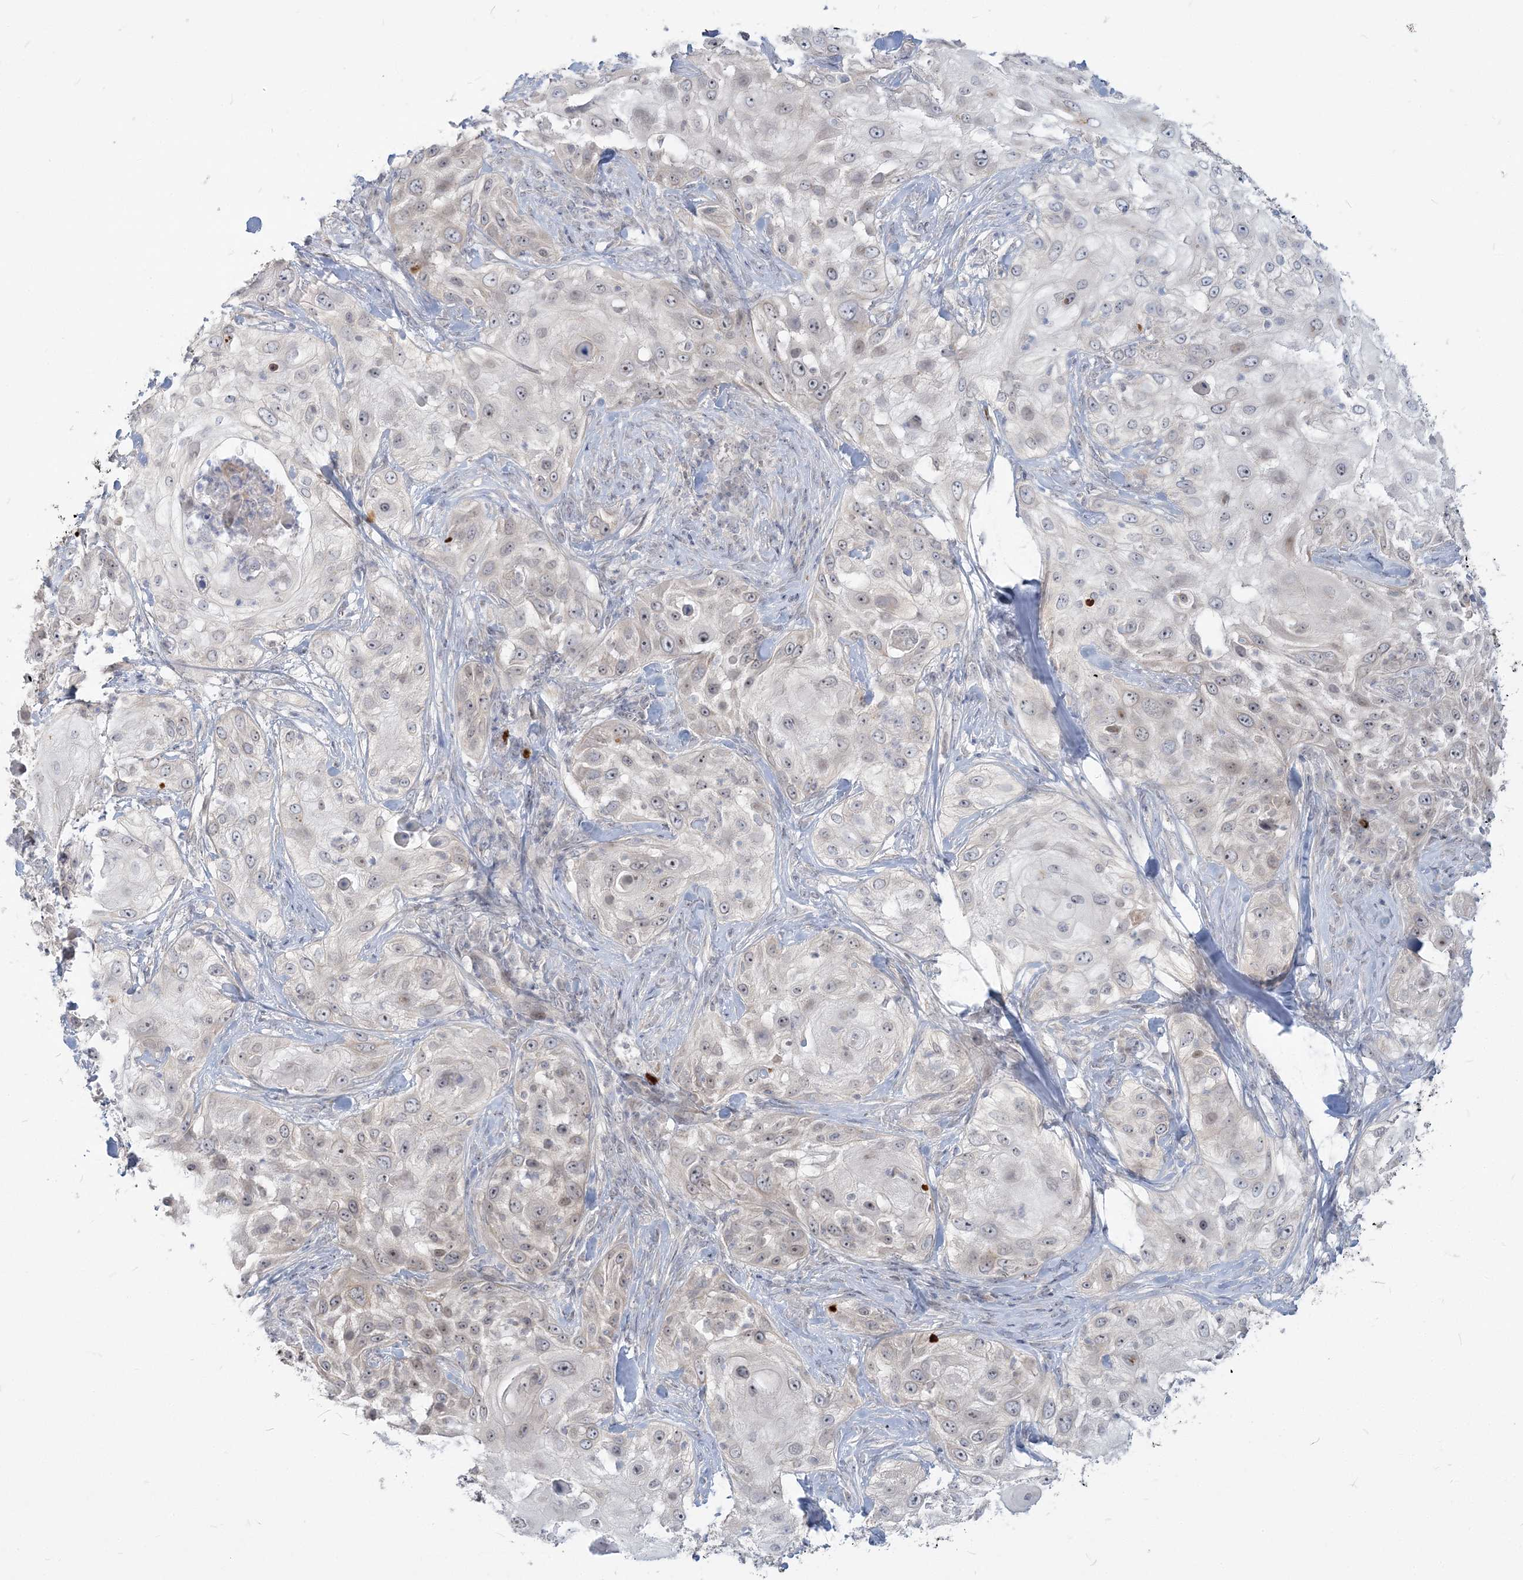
{"staining": {"intensity": "weak", "quantity": "<25%", "location": "nuclear"}, "tissue": "skin cancer", "cell_type": "Tumor cells", "image_type": "cancer", "snomed": [{"axis": "morphology", "description": "Squamous cell carcinoma, NOS"}, {"axis": "topography", "description": "Skin"}], "caption": "The histopathology image demonstrates no significant staining in tumor cells of skin squamous cell carcinoma.", "gene": "SDAD1", "patient": {"sex": "female", "age": 44}}